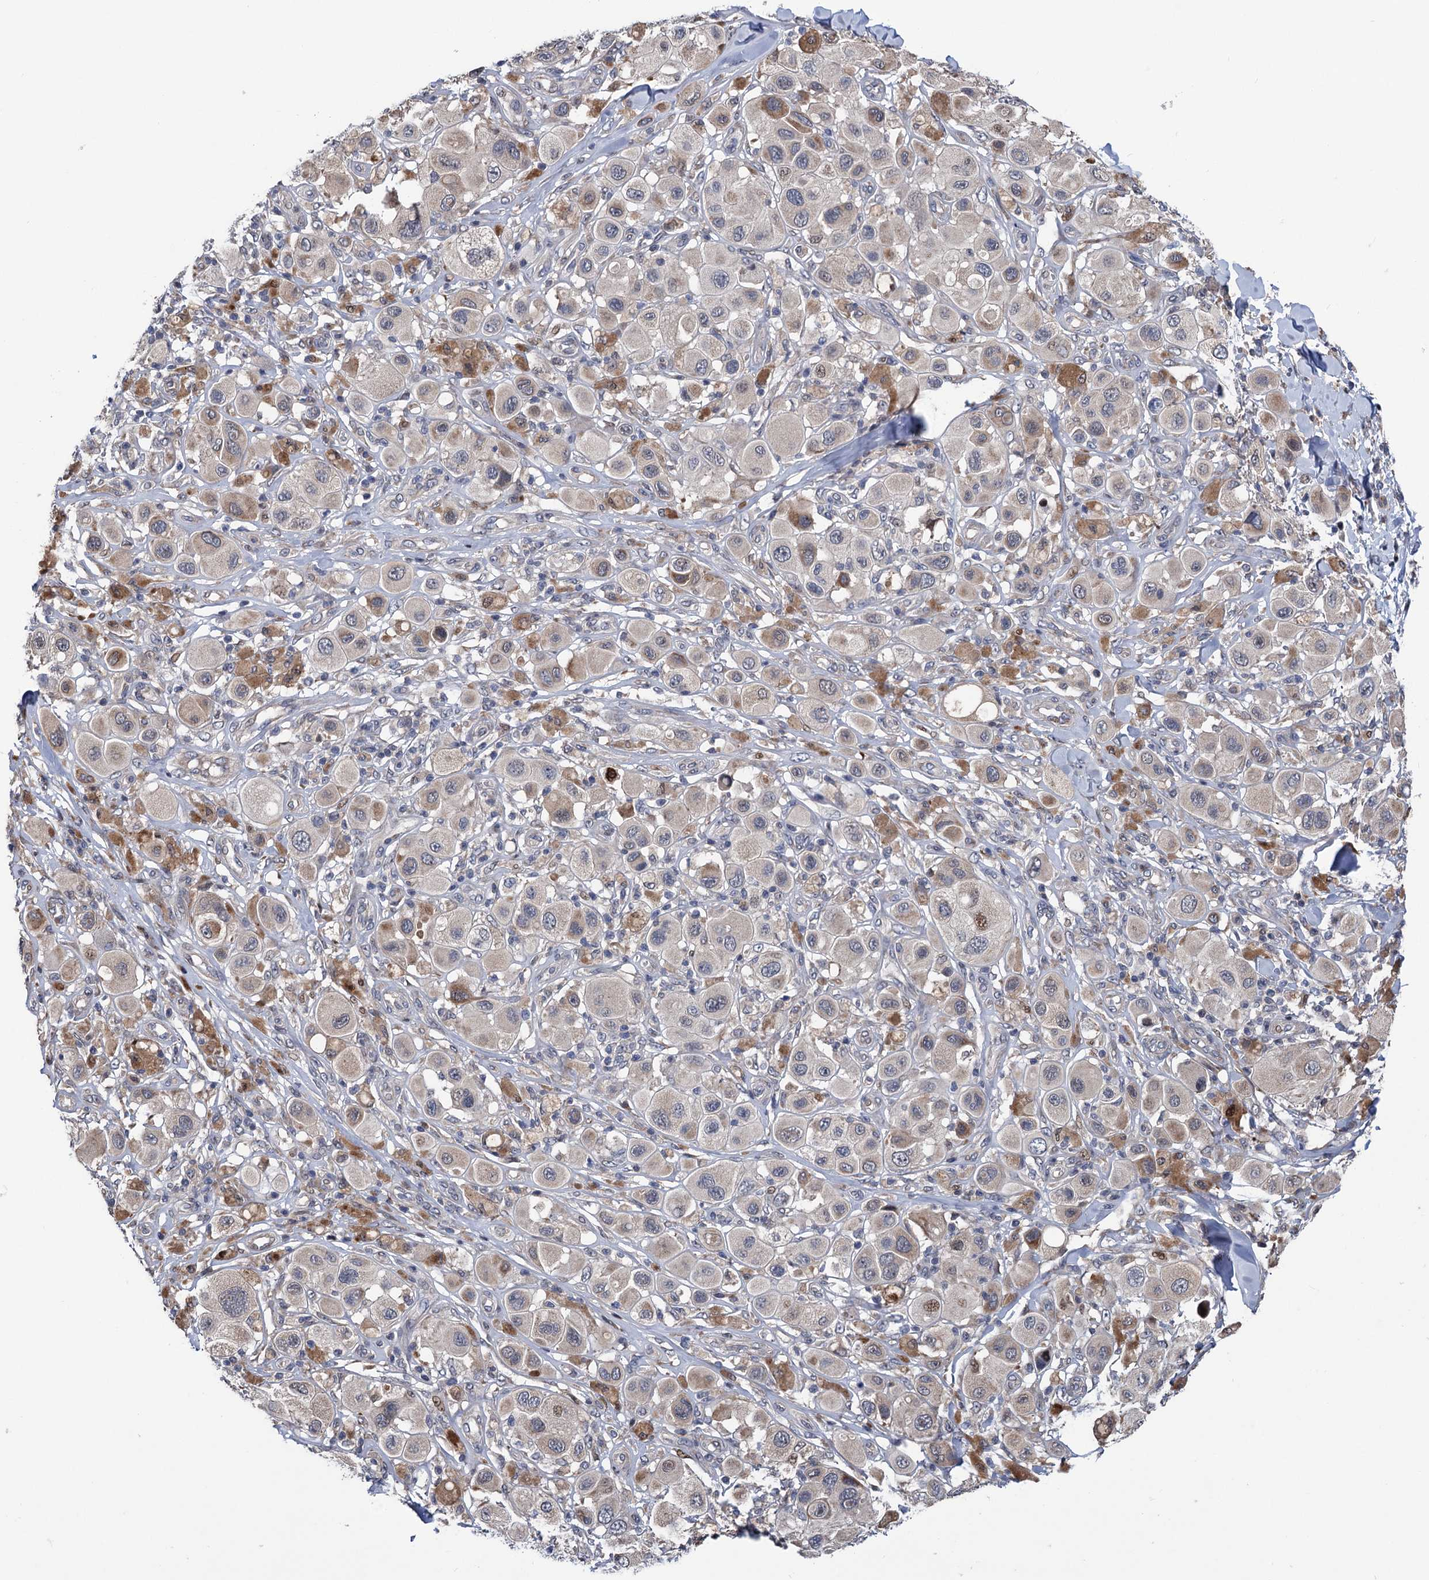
{"staining": {"intensity": "moderate", "quantity": "<25%", "location": "cytoplasmic/membranous"}, "tissue": "melanoma", "cell_type": "Tumor cells", "image_type": "cancer", "snomed": [{"axis": "morphology", "description": "Malignant melanoma, Metastatic site"}, {"axis": "topography", "description": "Skin"}], "caption": "Tumor cells display low levels of moderate cytoplasmic/membranous staining in approximately <25% of cells in human malignant melanoma (metastatic site).", "gene": "UBR1", "patient": {"sex": "male", "age": 41}}